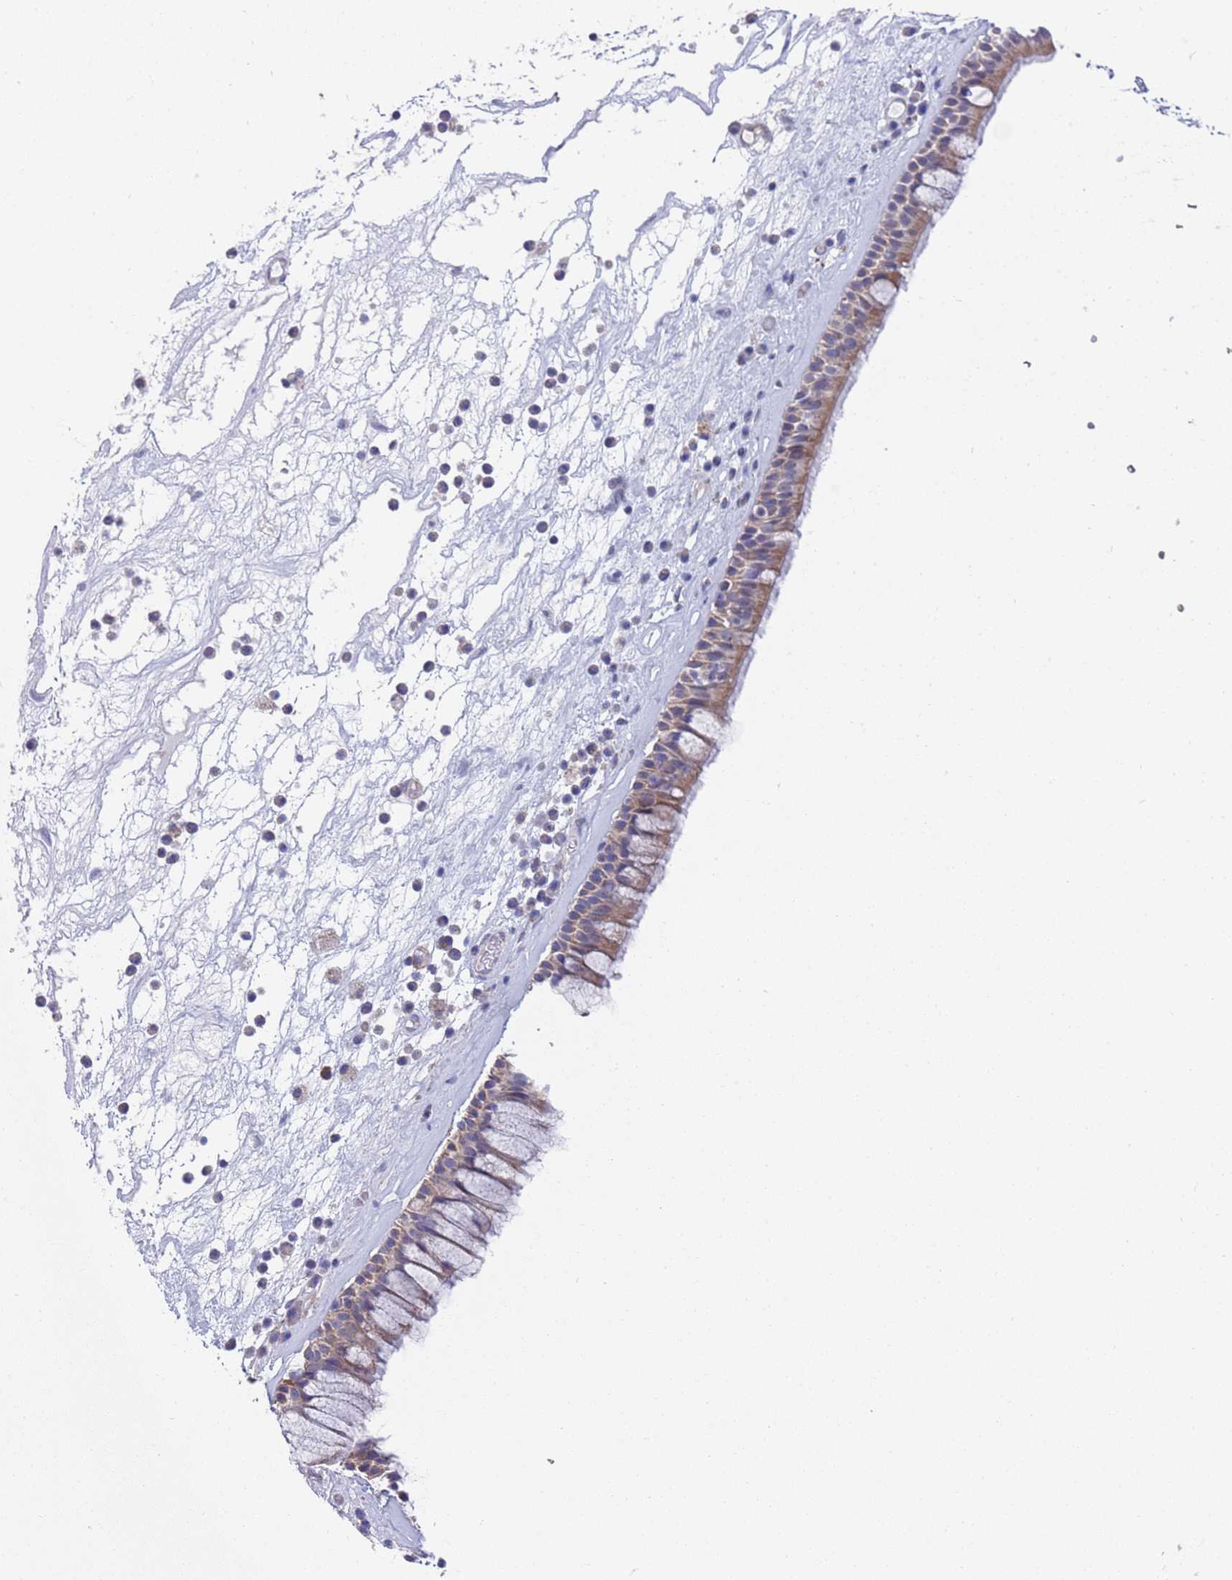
{"staining": {"intensity": "weak", "quantity": "25%-75%", "location": "cytoplasmic/membranous"}, "tissue": "nasopharynx", "cell_type": "Respiratory epithelial cells", "image_type": "normal", "snomed": [{"axis": "morphology", "description": "Normal tissue, NOS"}, {"axis": "morphology", "description": "Squamous cell carcinoma, NOS"}, {"axis": "topography", "description": "Nasopharynx"}, {"axis": "topography", "description": "Head-Neck"}], "caption": "Protein analysis of benign nasopharynx demonstrates weak cytoplasmic/membranous positivity in about 25%-75% of respiratory epithelial cells.", "gene": "PWWP3A", "patient": {"sex": "male", "age": 85}}